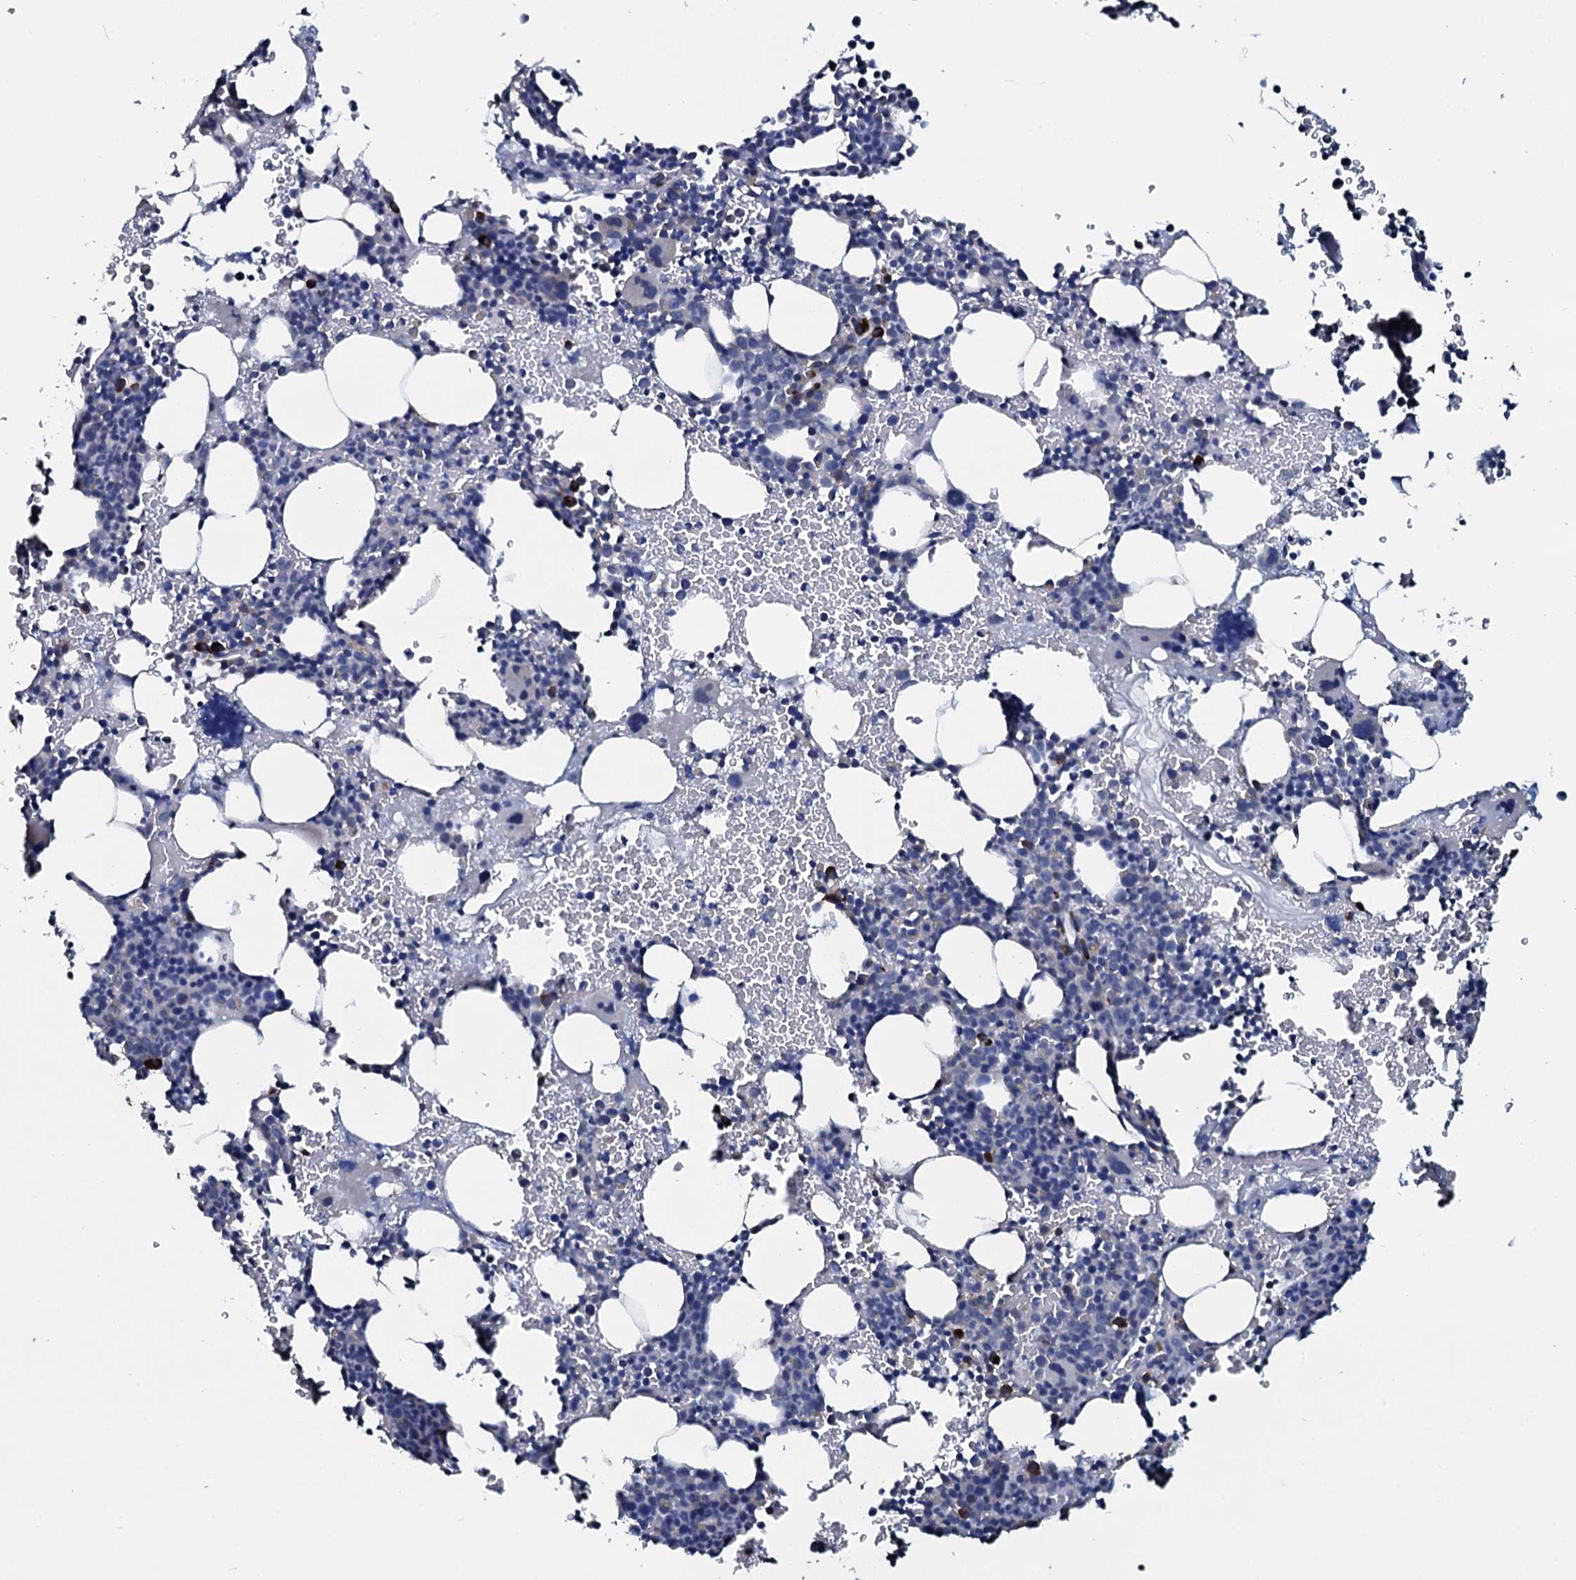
{"staining": {"intensity": "strong", "quantity": "<25%", "location": "cytoplasmic/membranous"}, "tissue": "bone marrow", "cell_type": "Hematopoietic cells", "image_type": "normal", "snomed": [{"axis": "morphology", "description": "Normal tissue, NOS"}, {"axis": "topography", "description": "Bone marrow"}], "caption": "IHC (DAB (3,3'-diaminobenzidine)) staining of benign human bone marrow shows strong cytoplasmic/membranous protein staining in about <25% of hematopoietic cells.", "gene": "IL12B", "patient": {"sex": "male", "age": 41}}